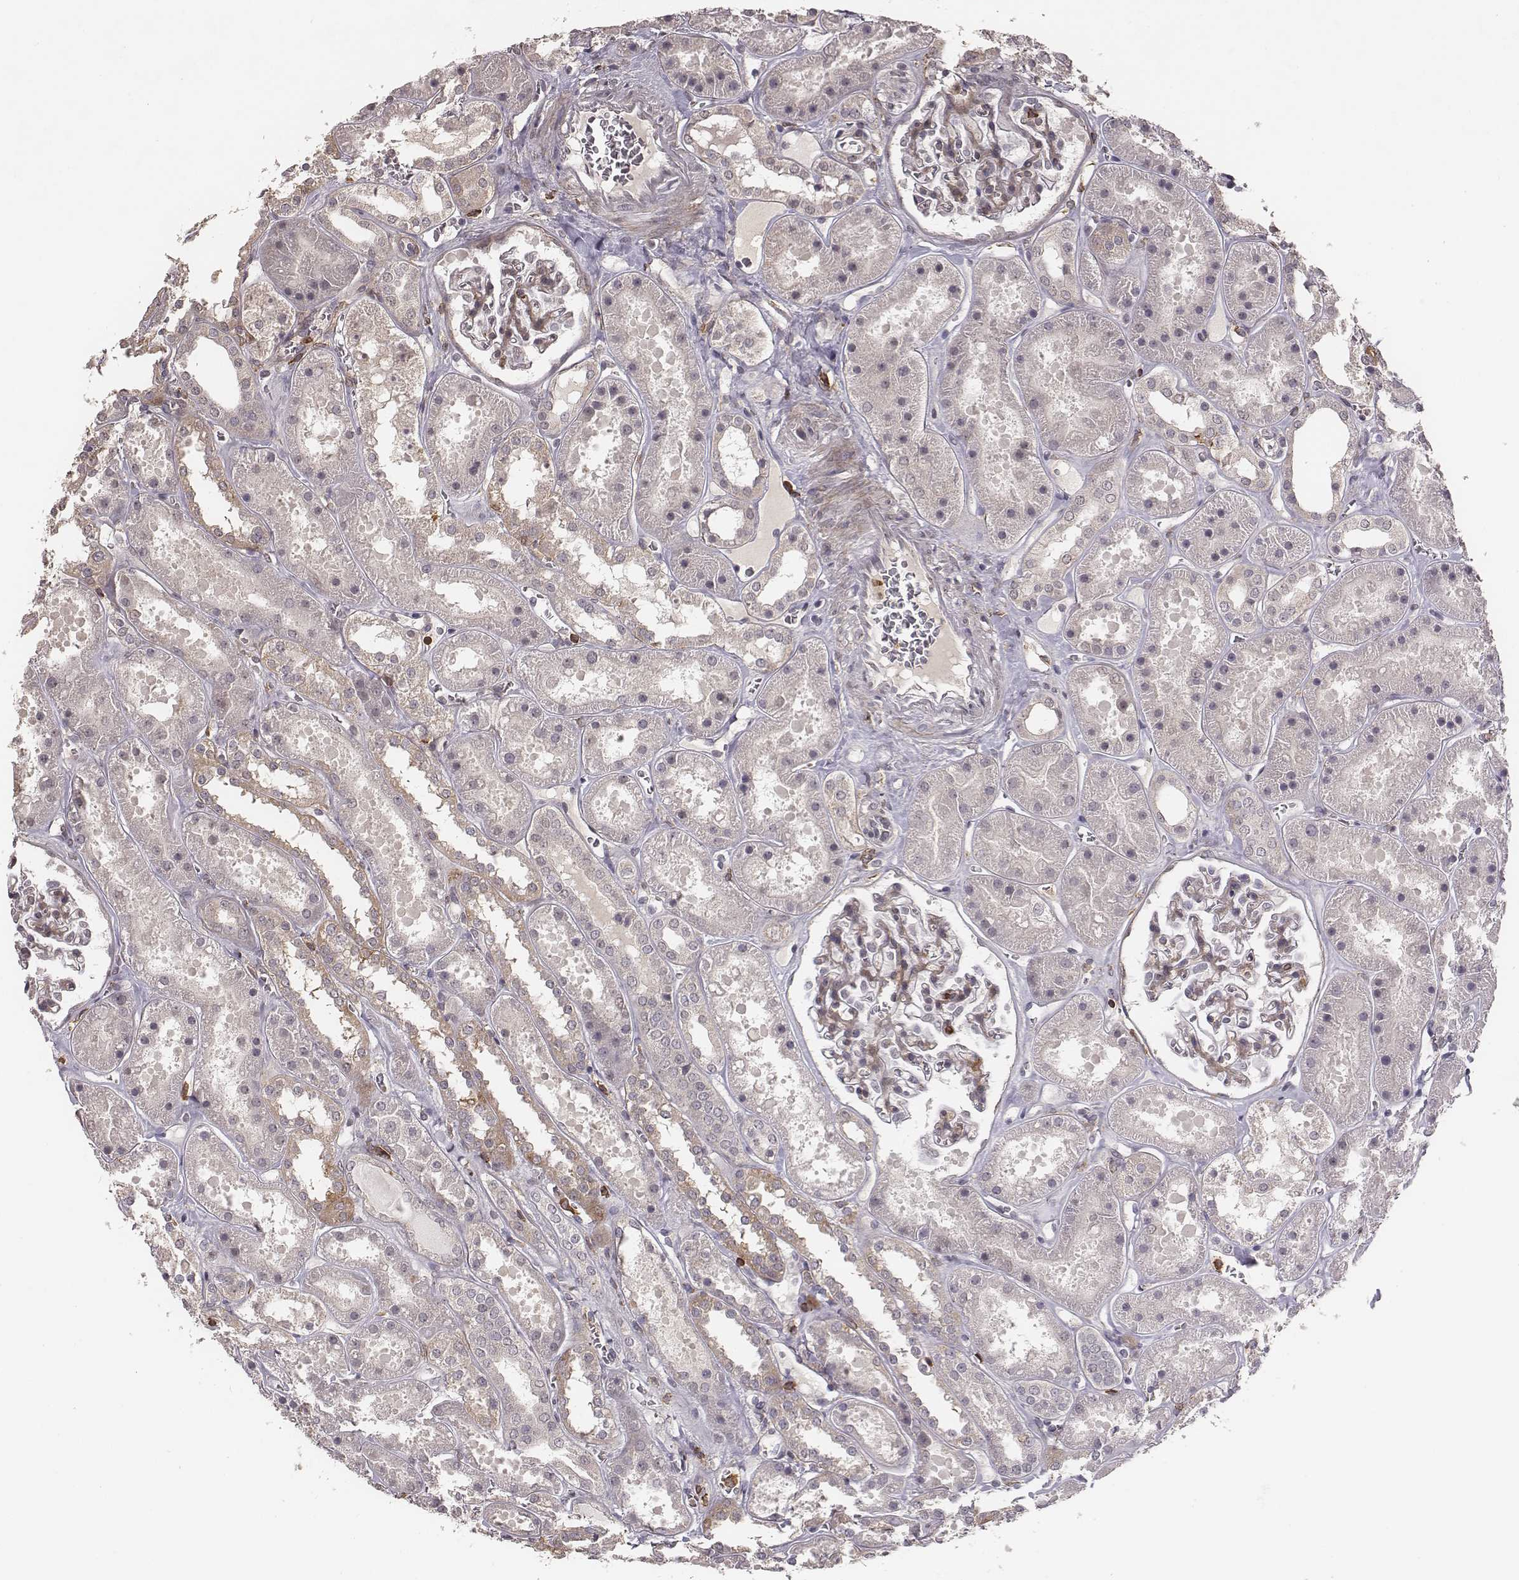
{"staining": {"intensity": "moderate", "quantity": "<25%", "location": "cytoplasmic/membranous"}, "tissue": "kidney", "cell_type": "Cells in glomeruli", "image_type": "normal", "snomed": [{"axis": "morphology", "description": "Normal tissue, NOS"}, {"axis": "topography", "description": "Kidney"}], "caption": "This photomicrograph exhibits normal kidney stained with immunohistochemistry (IHC) to label a protein in brown. The cytoplasmic/membranous of cells in glomeruli show moderate positivity for the protein. Nuclei are counter-stained blue.", "gene": "PILRA", "patient": {"sex": "female", "age": 41}}